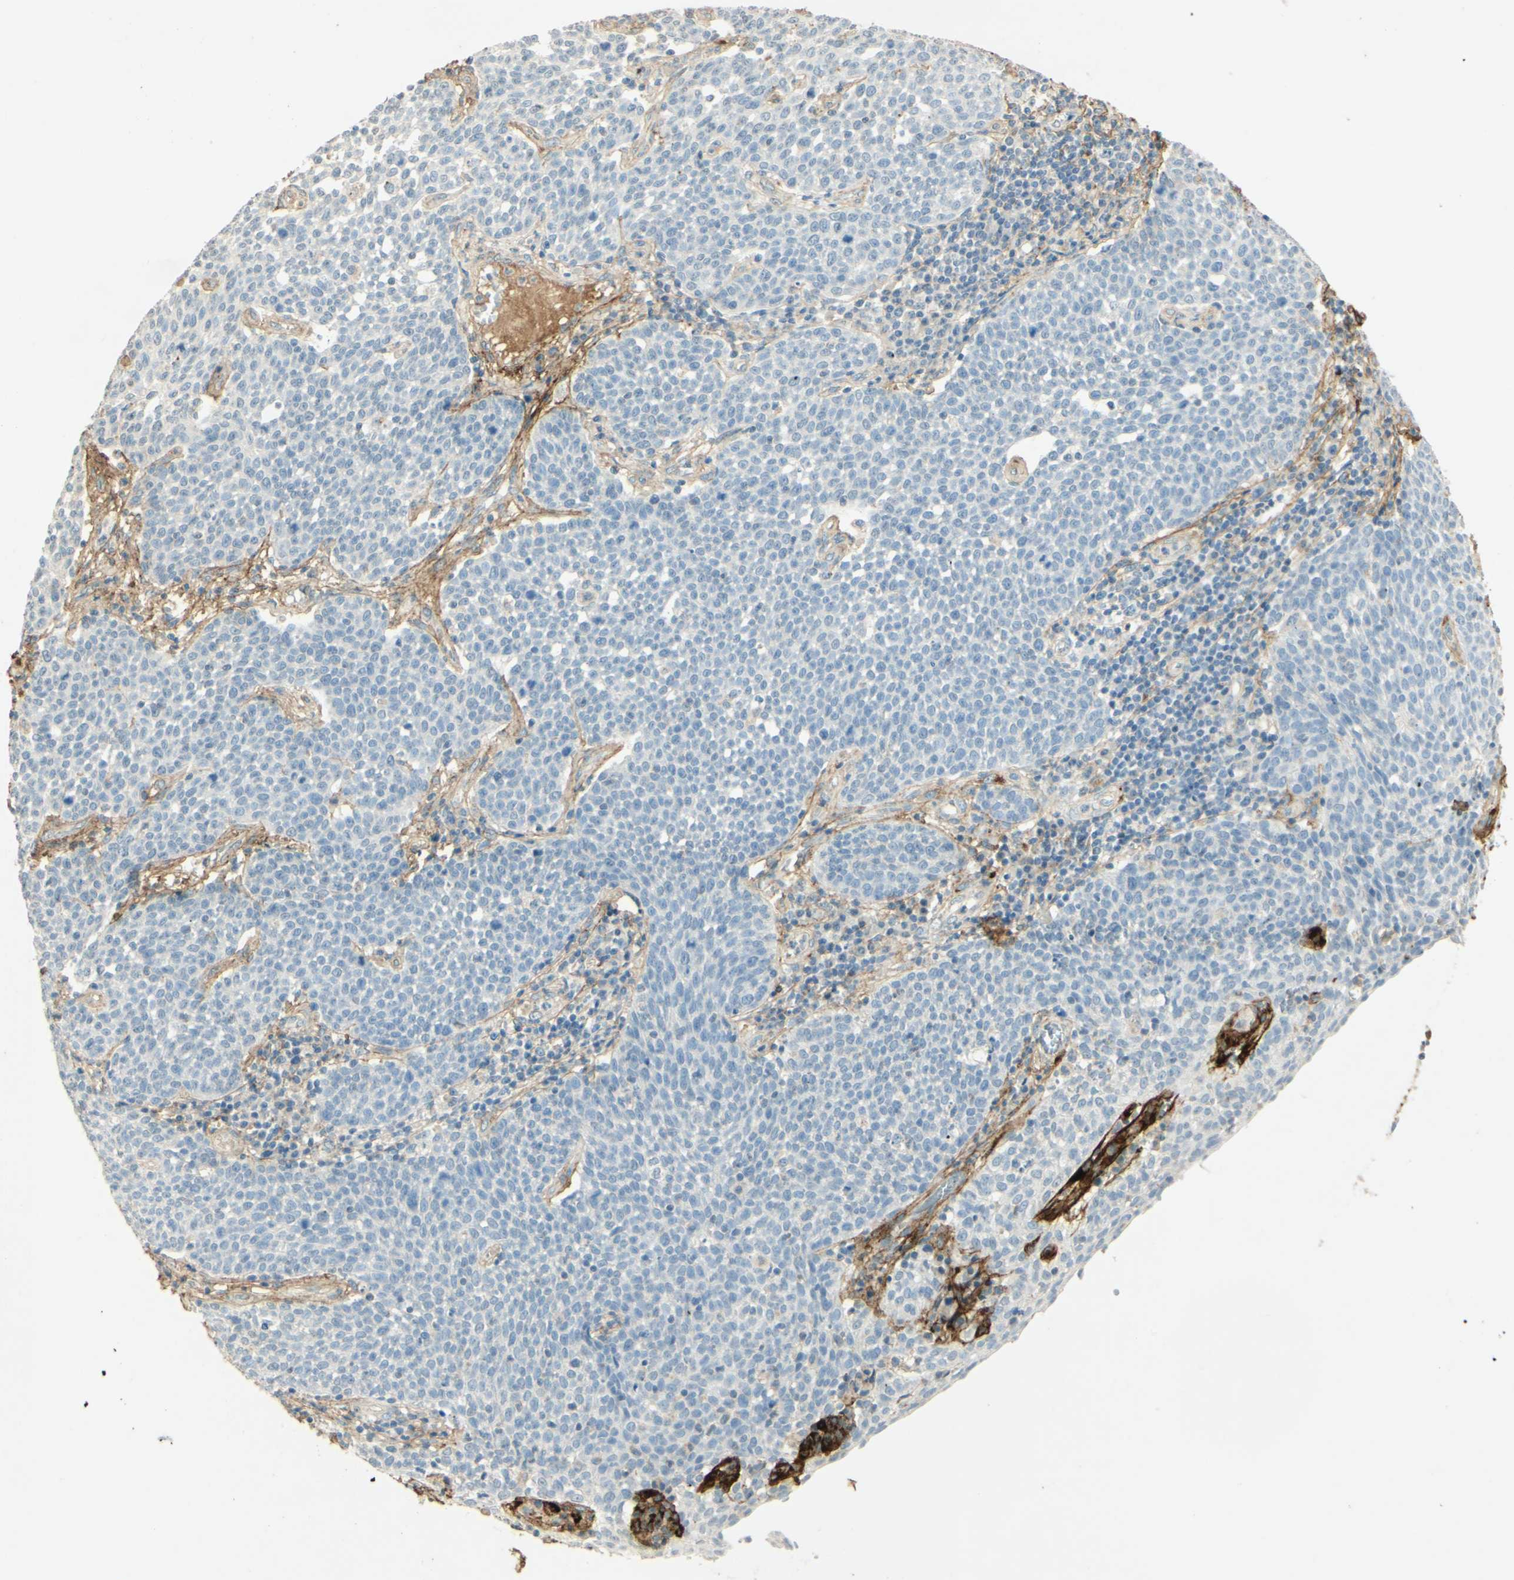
{"staining": {"intensity": "negative", "quantity": "none", "location": "none"}, "tissue": "cervical cancer", "cell_type": "Tumor cells", "image_type": "cancer", "snomed": [{"axis": "morphology", "description": "Squamous cell carcinoma, NOS"}, {"axis": "topography", "description": "Cervix"}], "caption": "The immunohistochemistry photomicrograph has no significant staining in tumor cells of cervical cancer tissue. Nuclei are stained in blue.", "gene": "TNN", "patient": {"sex": "female", "age": 34}}